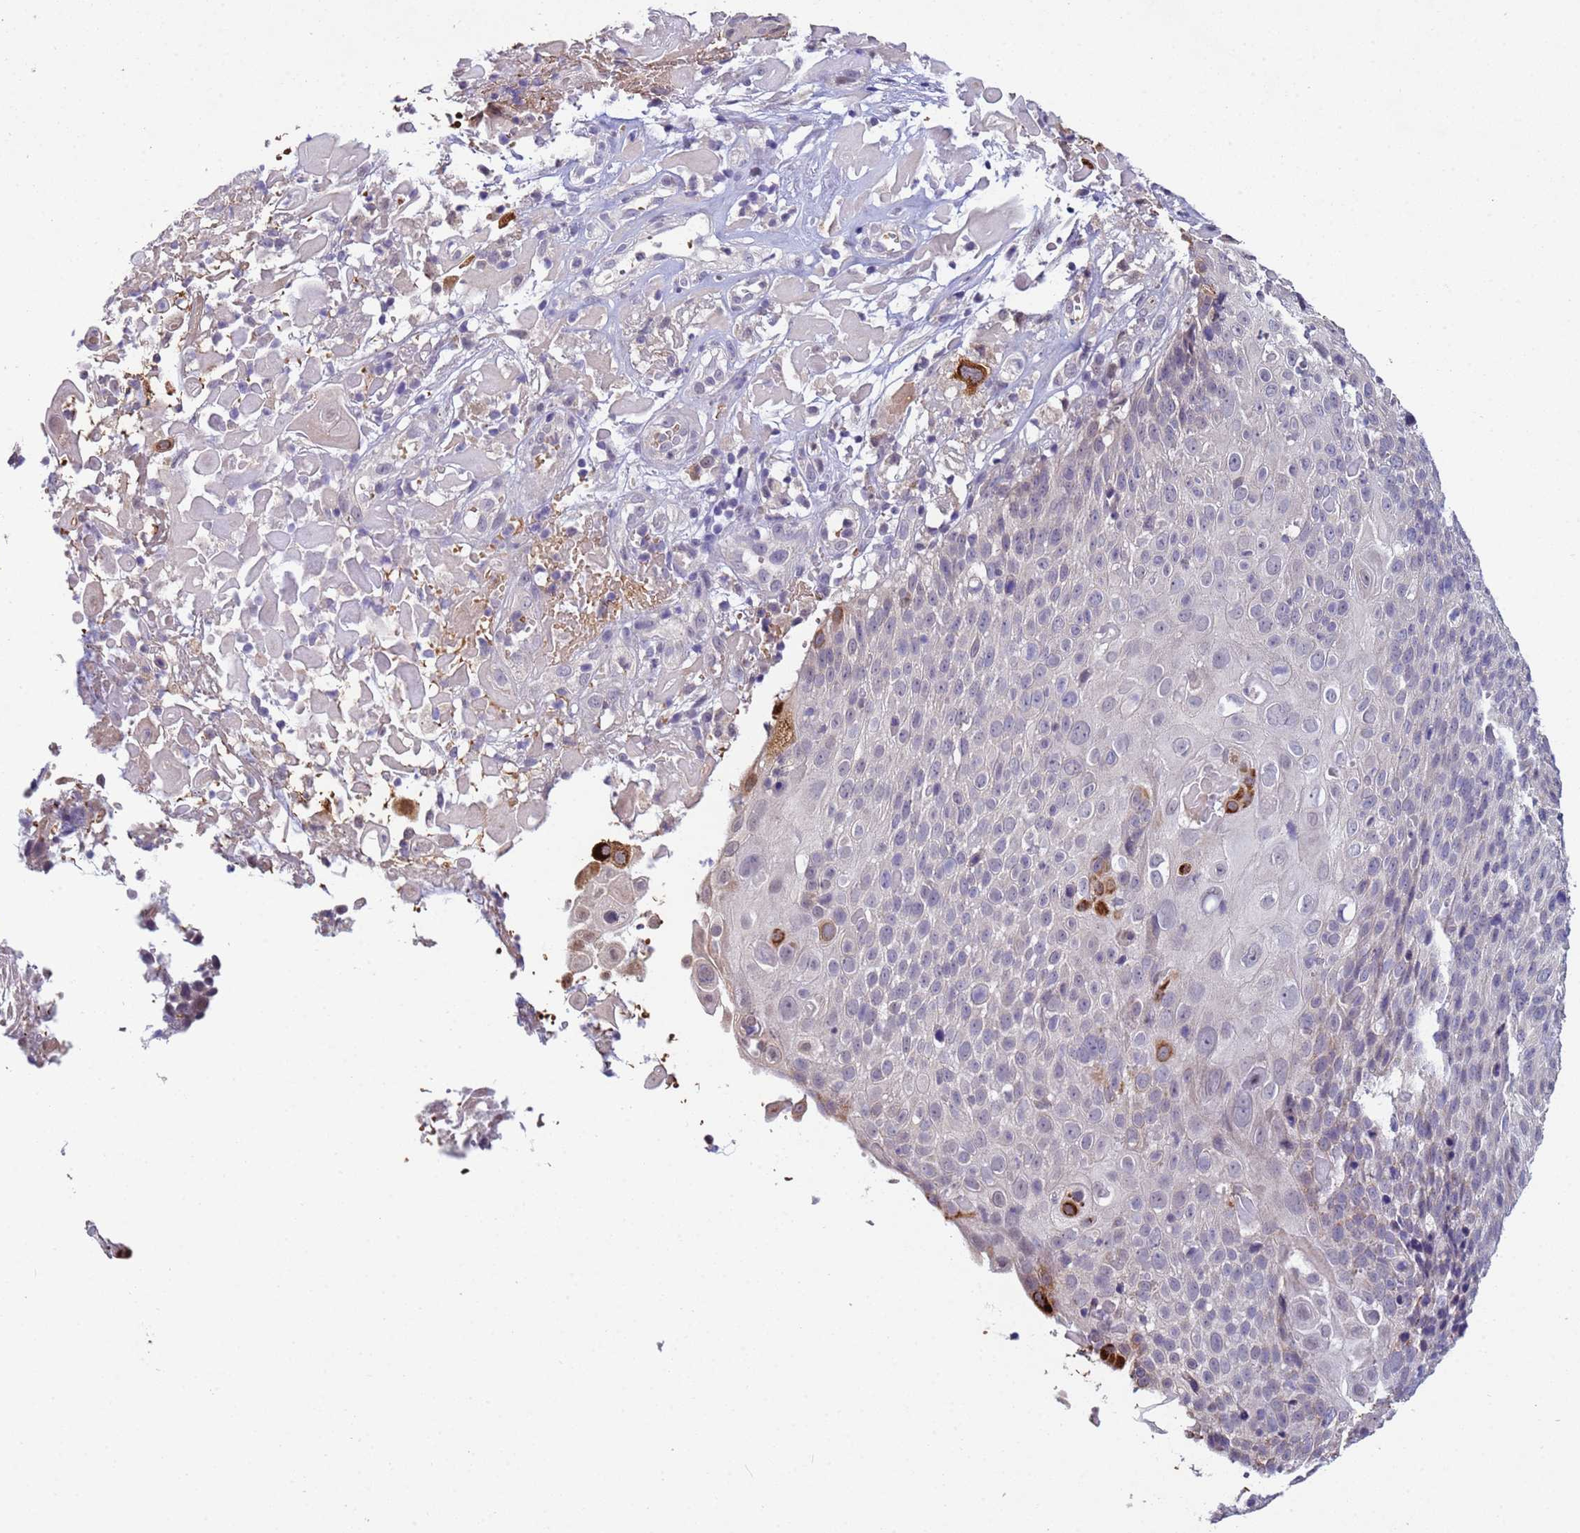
{"staining": {"intensity": "moderate", "quantity": "<25%", "location": "cytoplasmic/membranous"}, "tissue": "cervical cancer", "cell_type": "Tumor cells", "image_type": "cancer", "snomed": [{"axis": "morphology", "description": "Squamous cell carcinoma, NOS"}, {"axis": "topography", "description": "Cervix"}], "caption": "DAB (3,3'-diaminobenzidine) immunohistochemical staining of human cervical cancer (squamous cell carcinoma) displays moderate cytoplasmic/membranous protein expression in approximately <25% of tumor cells.", "gene": "CLHC1", "patient": {"sex": "female", "age": 74}}